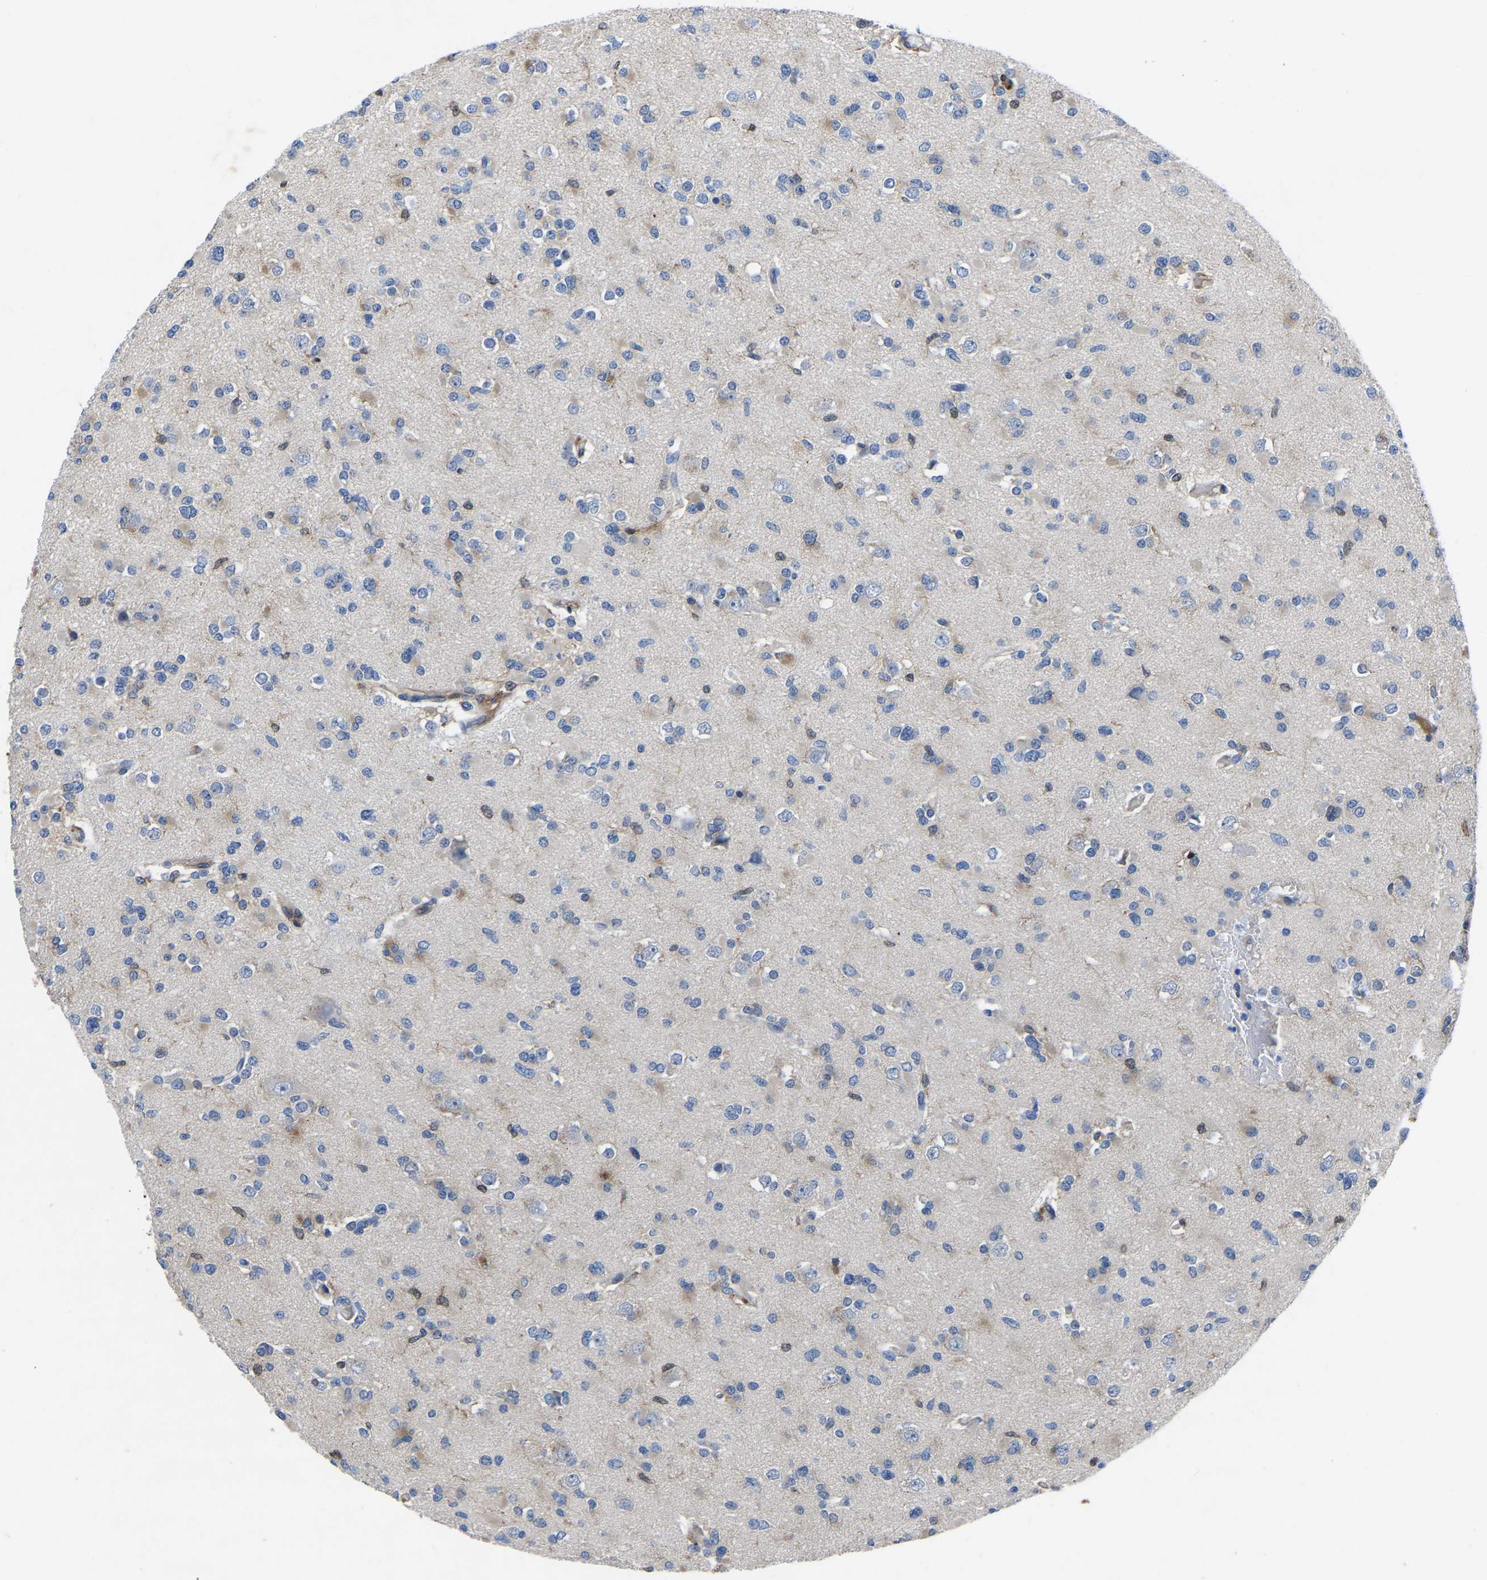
{"staining": {"intensity": "weak", "quantity": "<25%", "location": "cytoplasmic/membranous"}, "tissue": "glioma", "cell_type": "Tumor cells", "image_type": "cancer", "snomed": [{"axis": "morphology", "description": "Glioma, malignant, Low grade"}, {"axis": "topography", "description": "Brain"}], "caption": "Human malignant low-grade glioma stained for a protein using immunohistochemistry (IHC) demonstrates no staining in tumor cells.", "gene": "ATG2B", "patient": {"sex": "female", "age": 22}}